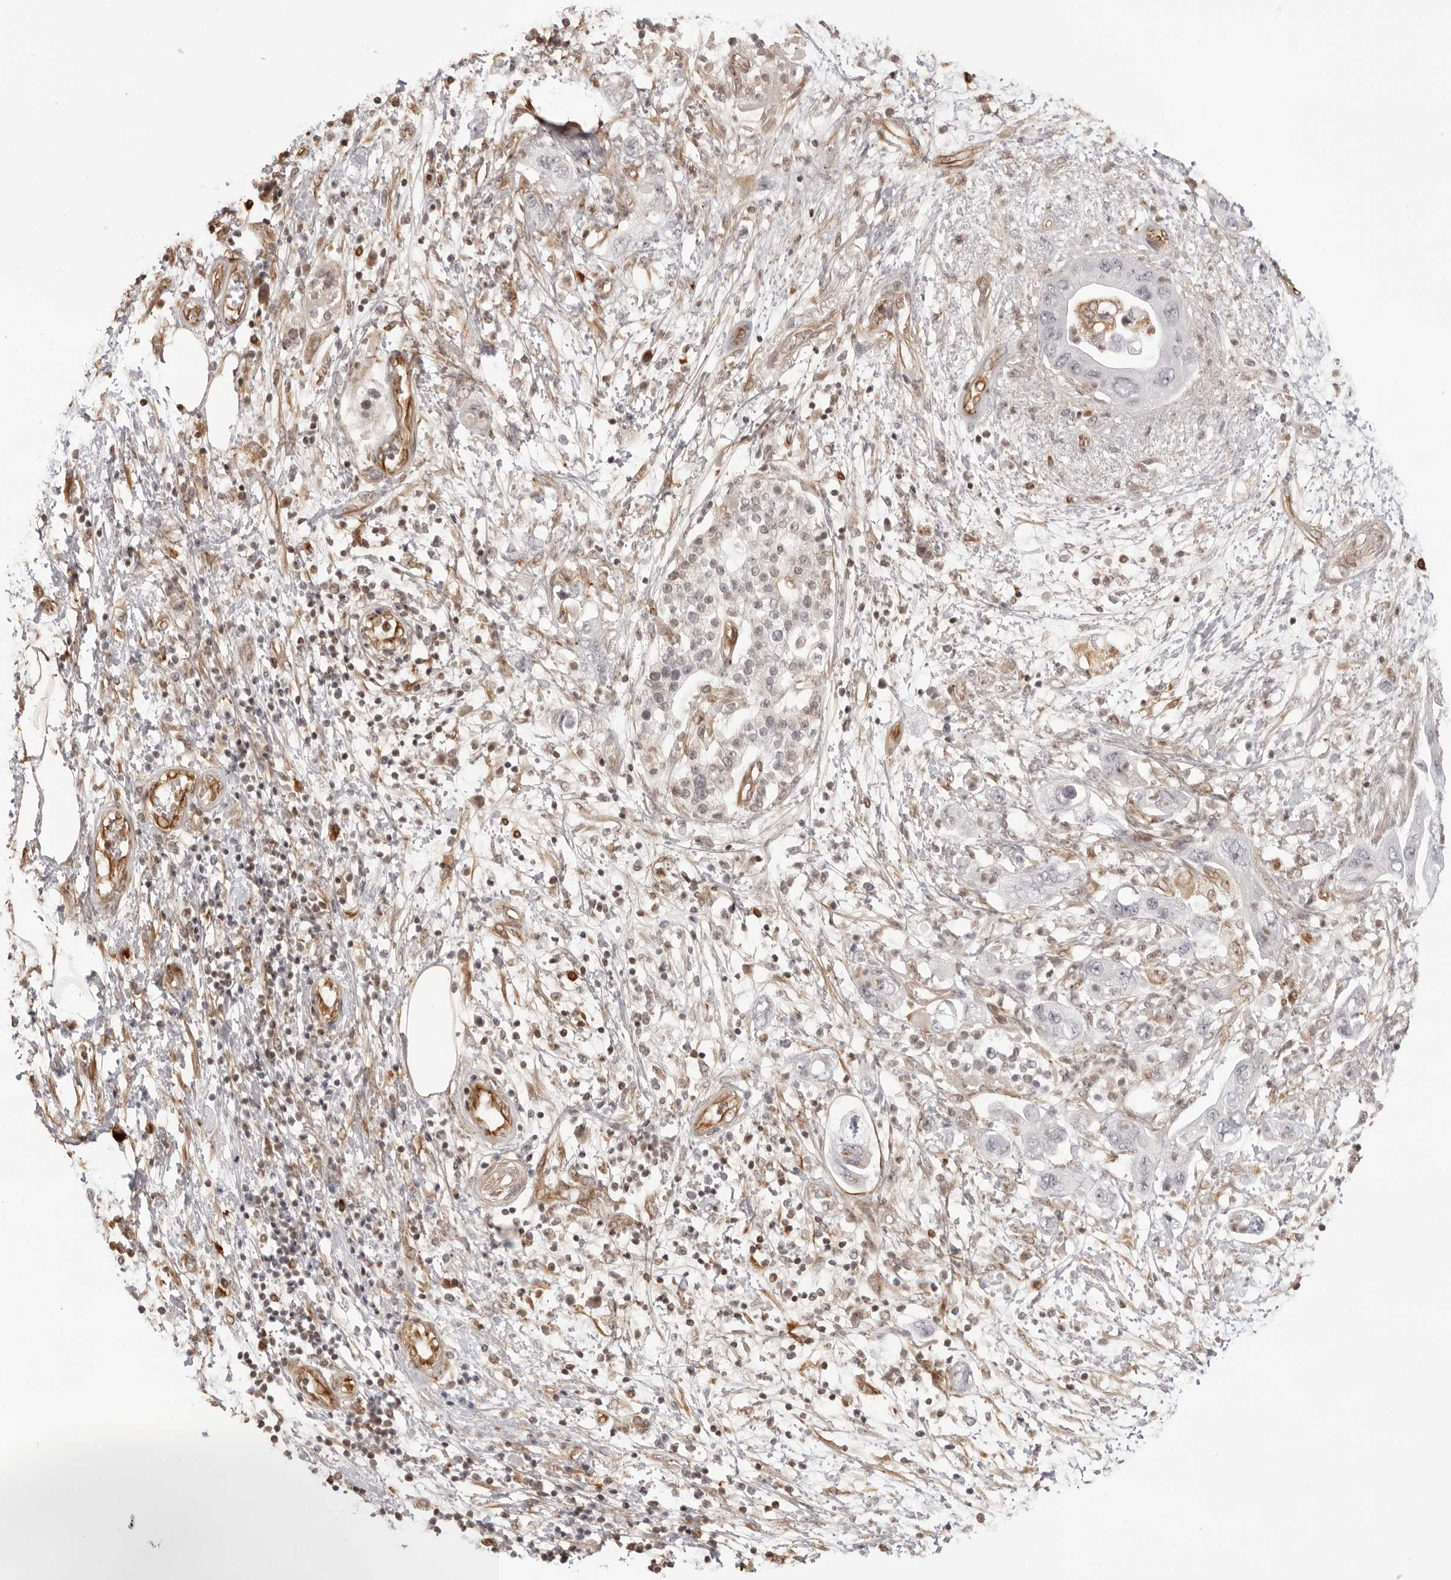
{"staining": {"intensity": "negative", "quantity": "none", "location": "none"}, "tissue": "pancreatic cancer", "cell_type": "Tumor cells", "image_type": "cancer", "snomed": [{"axis": "morphology", "description": "Adenocarcinoma, NOS"}, {"axis": "topography", "description": "Pancreas"}], "caption": "Pancreatic cancer was stained to show a protein in brown. There is no significant expression in tumor cells.", "gene": "DYNLT5", "patient": {"sex": "female", "age": 73}}